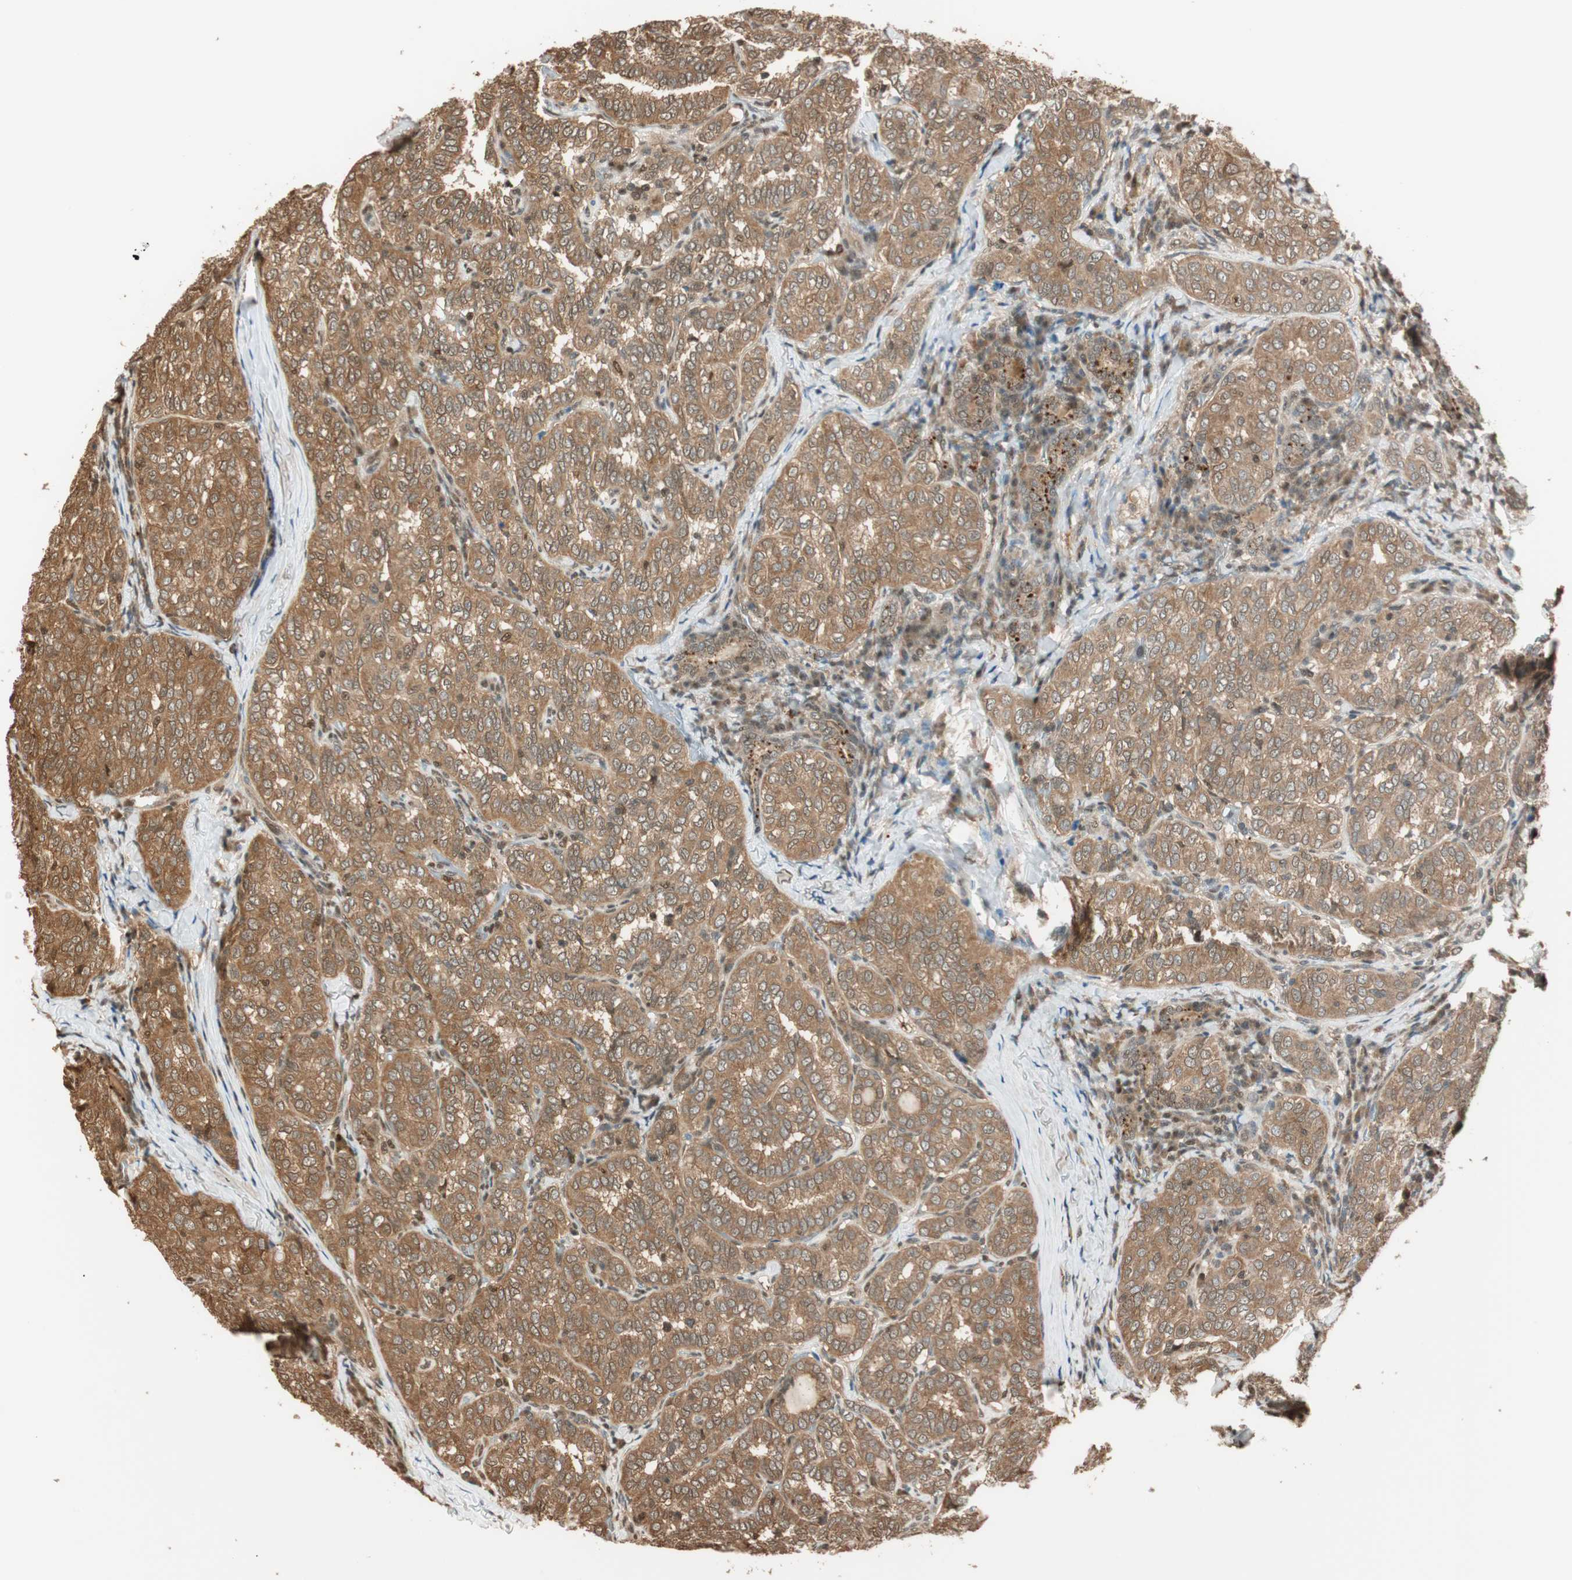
{"staining": {"intensity": "moderate", "quantity": ">75%", "location": "cytoplasmic/membranous,nuclear"}, "tissue": "thyroid cancer", "cell_type": "Tumor cells", "image_type": "cancer", "snomed": [{"axis": "morphology", "description": "Normal tissue, NOS"}, {"axis": "morphology", "description": "Papillary adenocarcinoma, NOS"}, {"axis": "topography", "description": "Thyroid gland"}], "caption": "Thyroid papillary adenocarcinoma tissue demonstrates moderate cytoplasmic/membranous and nuclear expression in about >75% of tumor cells, visualized by immunohistochemistry. The staining was performed using DAB (3,3'-diaminobenzidine) to visualize the protein expression in brown, while the nuclei were stained in blue with hematoxylin (Magnification: 20x).", "gene": "ZNF443", "patient": {"sex": "female", "age": 30}}